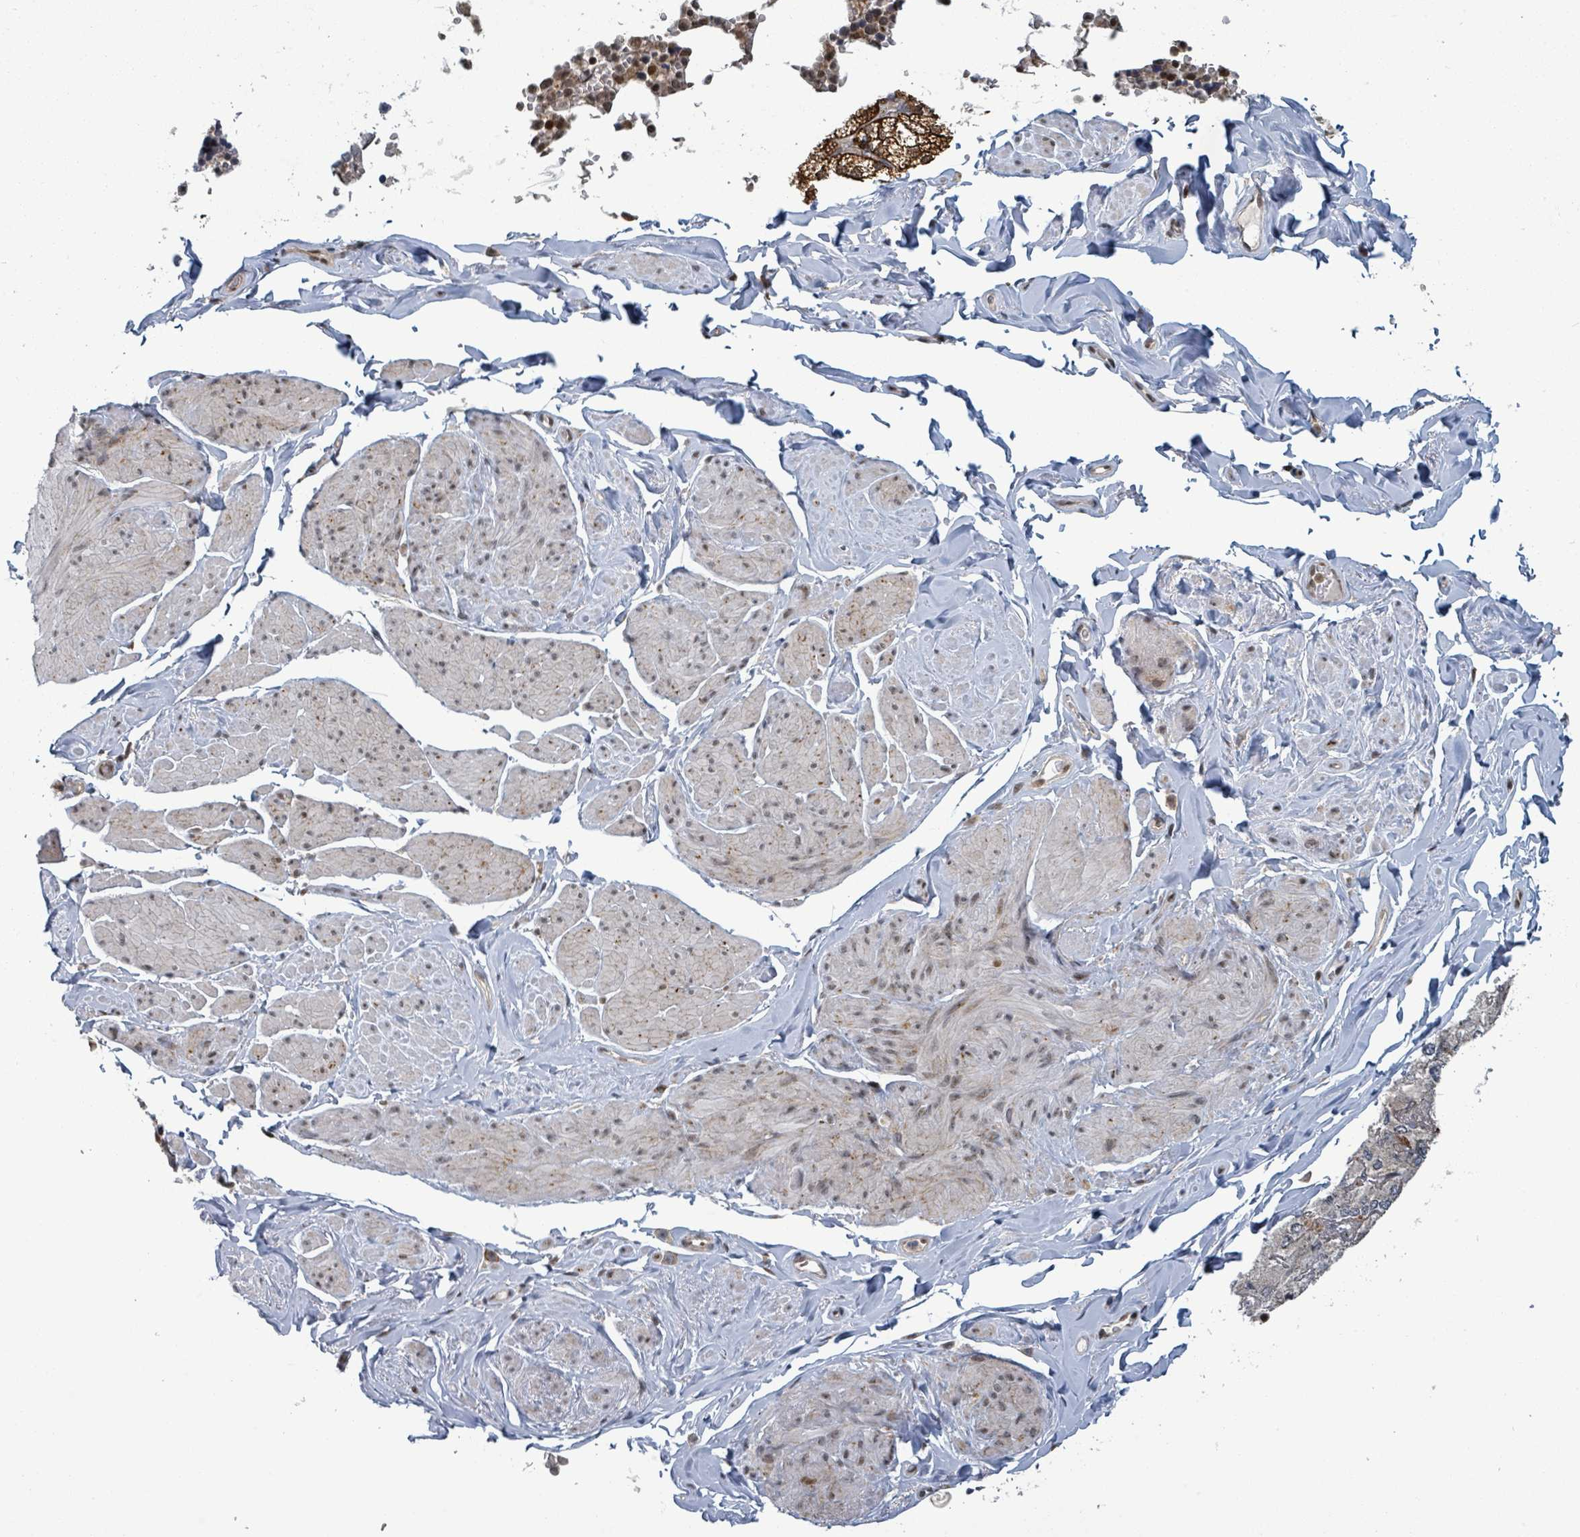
{"staining": {"intensity": "moderate", "quantity": "25%-75%", "location": "nuclear"}, "tissue": "smooth muscle", "cell_type": "Smooth muscle cells", "image_type": "normal", "snomed": [{"axis": "morphology", "description": "Normal tissue, NOS"}, {"axis": "topography", "description": "Smooth muscle"}, {"axis": "topography", "description": "Peripheral nerve tissue"}], "caption": "Protein expression by immunohistochemistry reveals moderate nuclear expression in about 25%-75% of smooth muscle cells in benign smooth muscle. Nuclei are stained in blue.", "gene": "GTF3C1", "patient": {"sex": "male", "age": 69}}